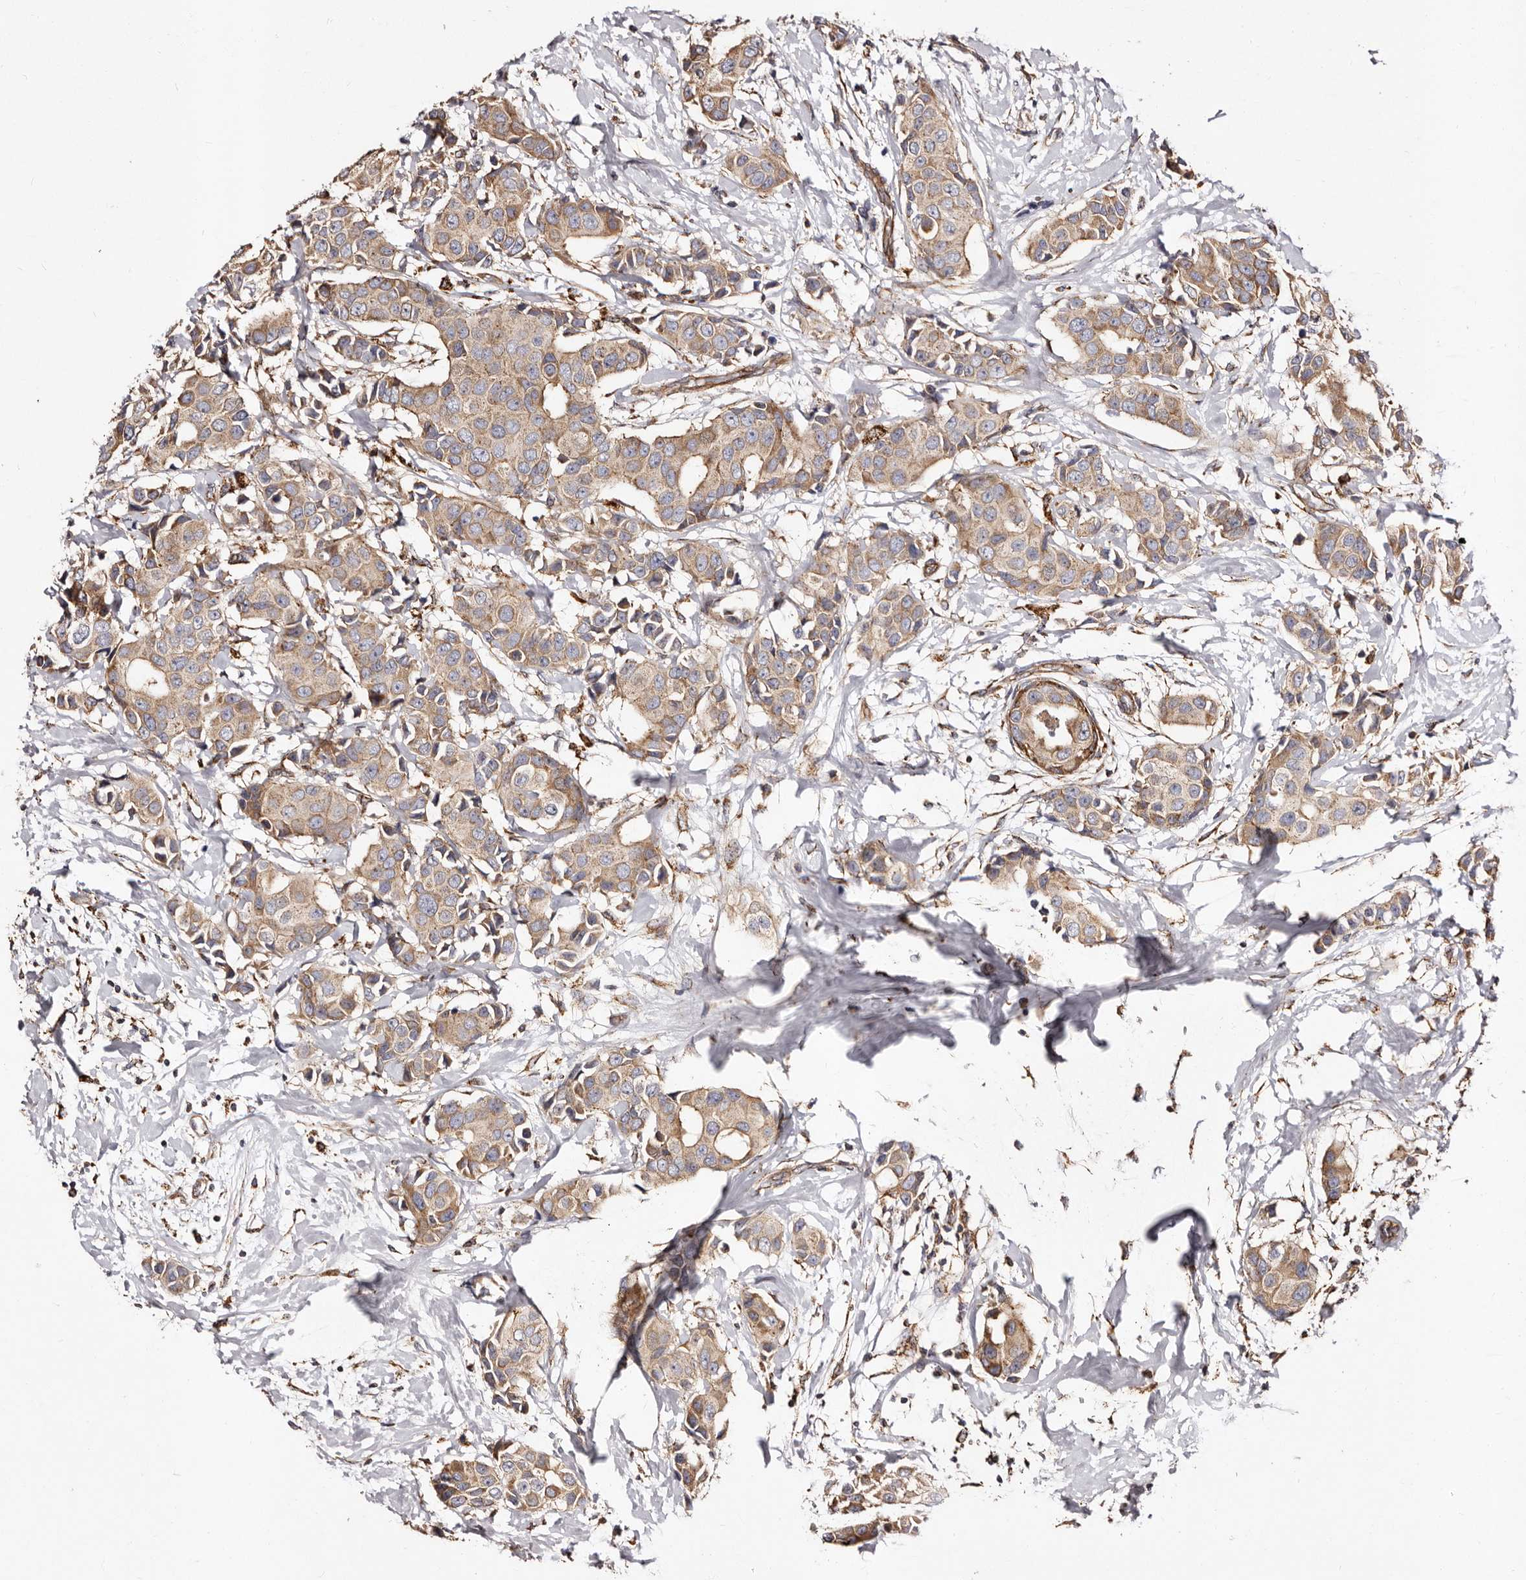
{"staining": {"intensity": "moderate", "quantity": ">75%", "location": "cytoplasmic/membranous"}, "tissue": "breast cancer", "cell_type": "Tumor cells", "image_type": "cancer", "snomed": [{"axis": "morphology", "description": "Normal tissue, NOS"}, {"axis": "morphology", "description": "Duct carcinoma"}, {"axis": "topography", "description": "Breast"}], "caption": "Immunohistochemical staining of breast cancer (intraductal carcinoma) exhibits medium levels of moderate cytoplasmic/membranous protein positivity in approximately >75% of tumor cells.", "gene": "LUZP1", "patient": {"sex": "female", "age": 39}}